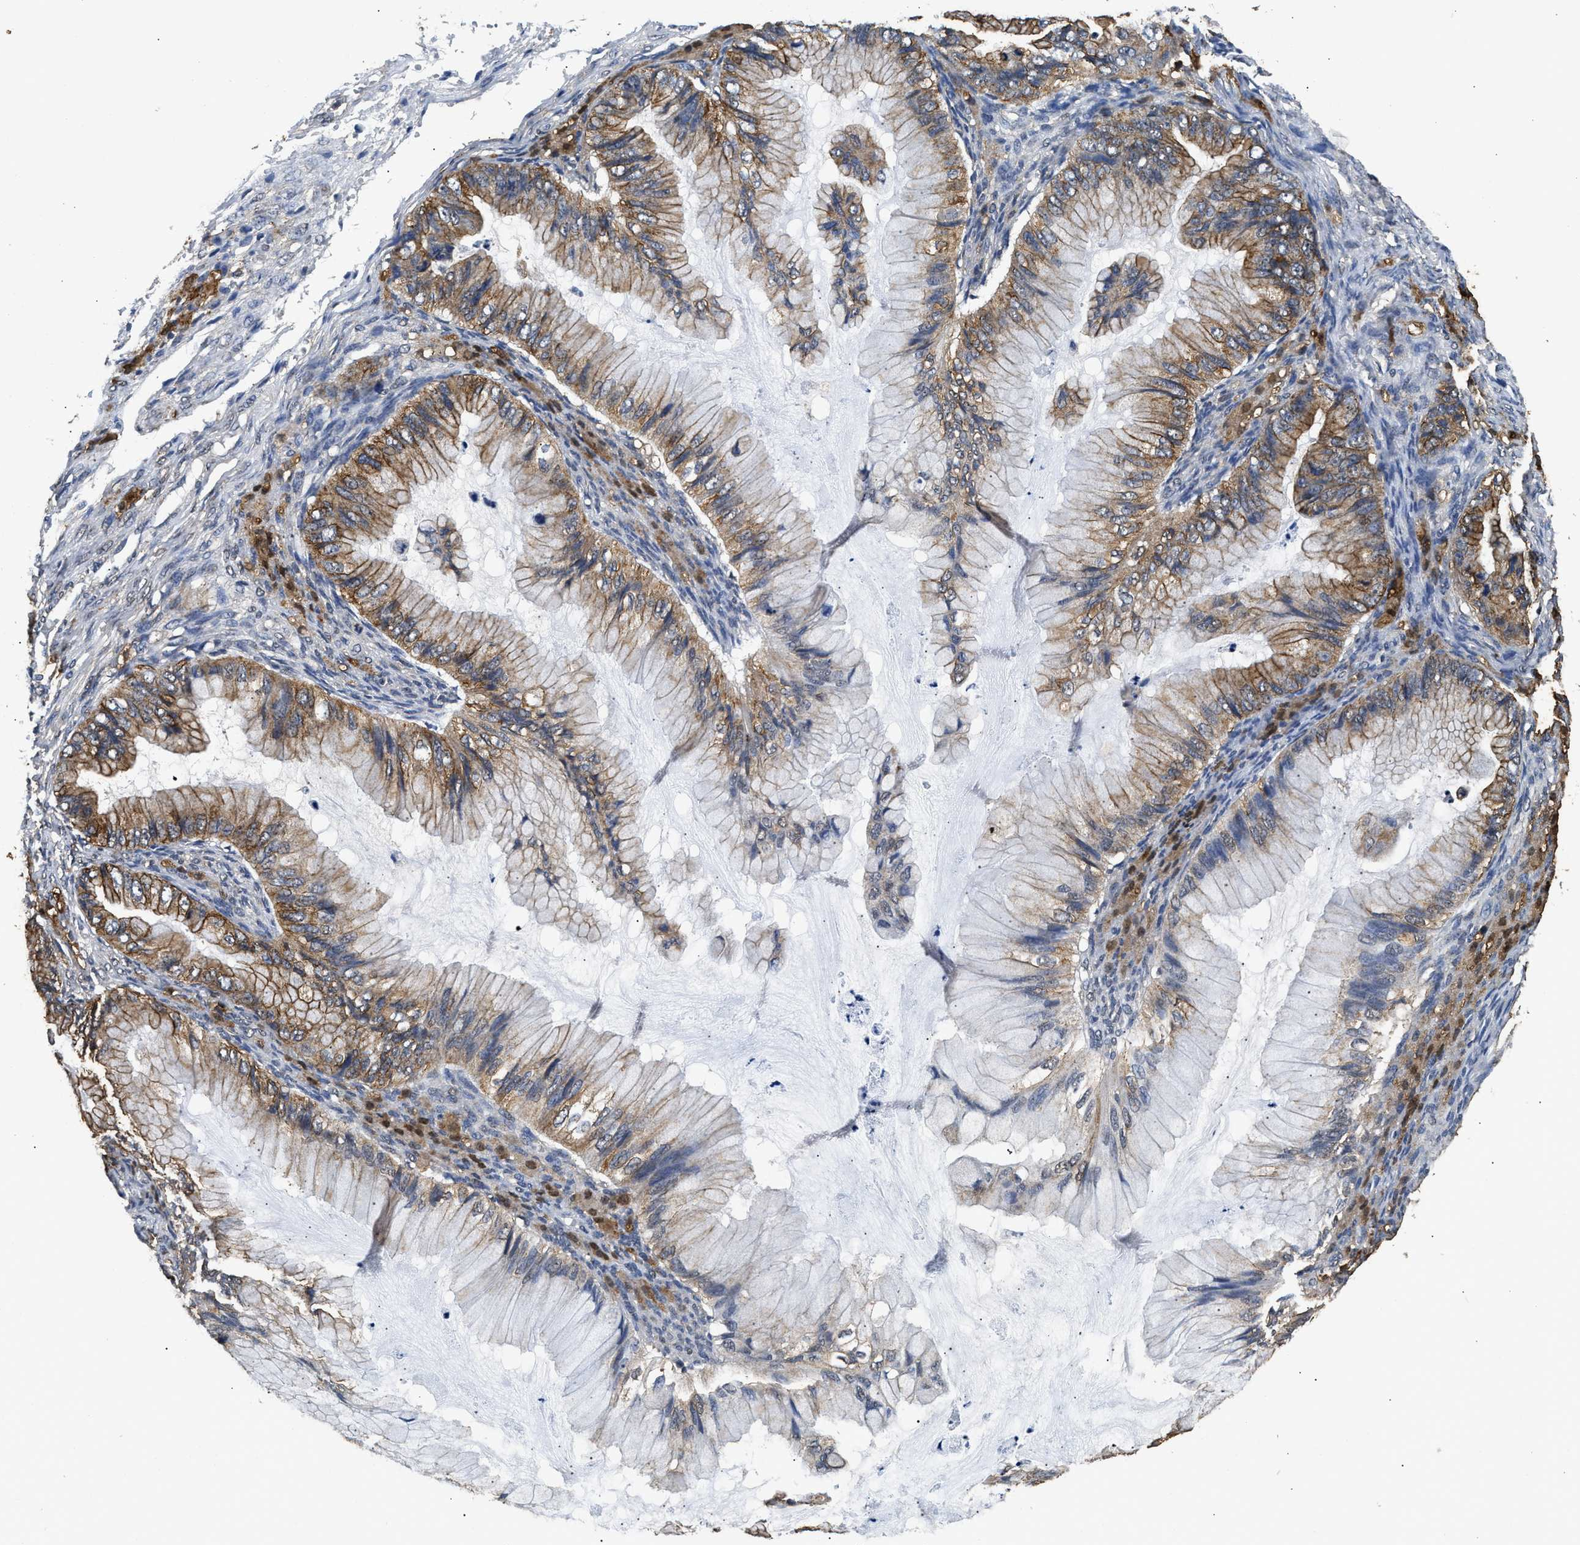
{"staining": {"intensity": "moderate", "quantity": ">75%", "location": "cytoplasmic/membranous"}, "tissue": "ovarian cancer", "cell_type": "Tumor cells", "image_type": "cancer", "snomed": [{"axis": "morphology", "description": "Cystadenocarcinoma, mucinous, NOS"}, {"axis": "topography", "description": "Ovary"}], "caption": "Immunohistochemical staining of mucinous cystadenocarcinoma (ovarian) displays medium levels of moderate cytoplasmic/membranous protein expression in approximately >75% of tumor cells. The staining is performed using DAB (3,3'-diaminobenzidine) brown chromogen to label protein expression. The nuclei are counter-stained blue using hematoxylin.", "gene": "CTNNA1", "patient": {"sex": "female", "age": 36}}